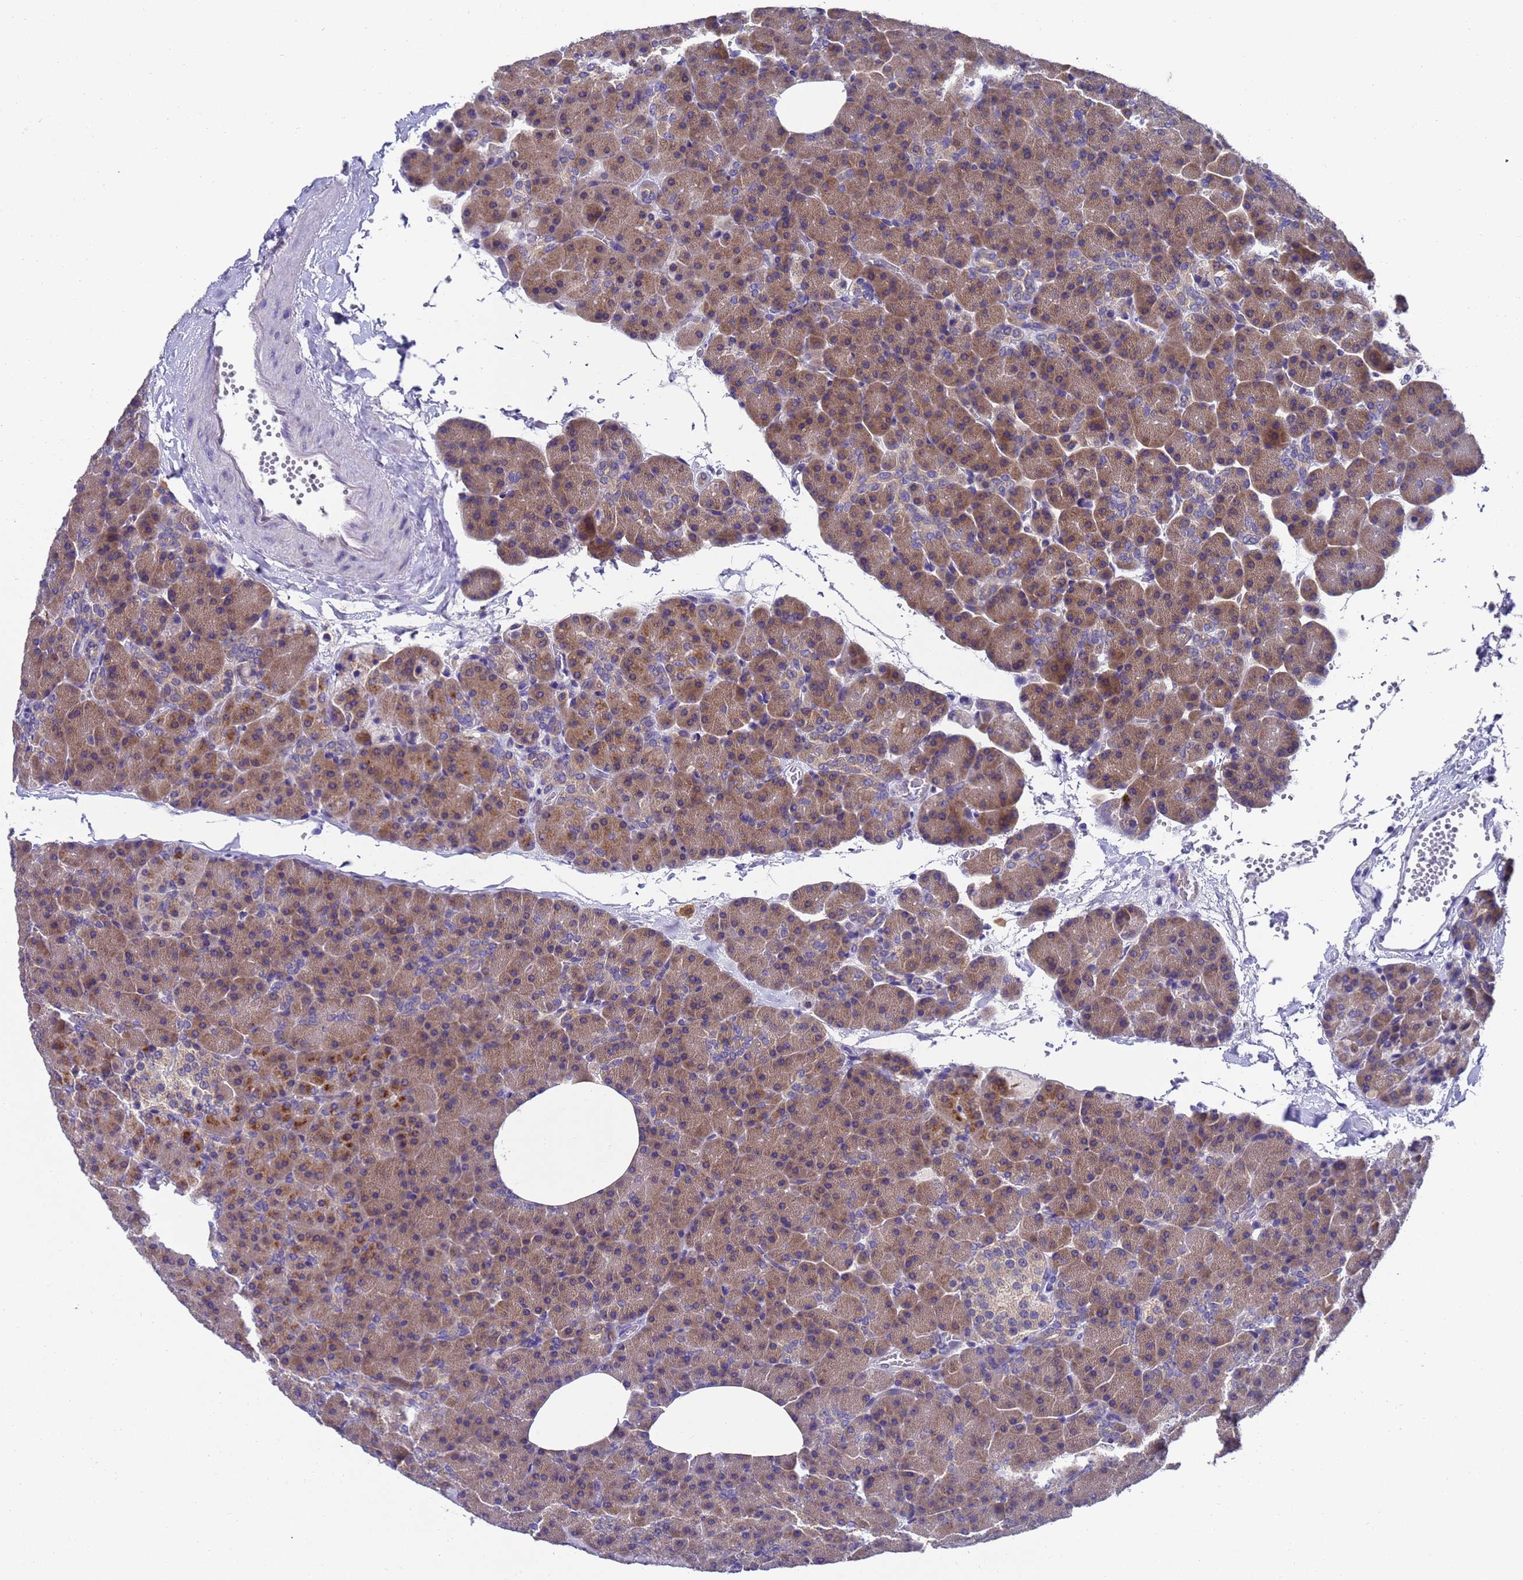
{"staining": {"intensity": "moderate", "quantity": ">75%", "location": "cytoplasmic/membranous"}, "tissue": "pancreas", "cell_type": "Exocrine glandular cells", "image_type": "normal", "snomed": [{"axis": "morphology", "description": "Normal tissue, NOS"}, {"axis": "morphology", "description": "Carcinoid, malignant, NOS"}, {"axis": "topography", "description": "Pancreas"}], "caption": "The photomicrograph exhibits immunohistochemical staining of unremarkable pancreas. There is moderate cytoplasmic/membranous positivity is identified in approximately >75% of exocrine glandular cells. (DAB (3,3'-diaminobenzidine) = brown stain, brightfield microscopy at high magnification).", "gene": "DCAF12L1", "patient": {"sex": "female", "age": 35}}